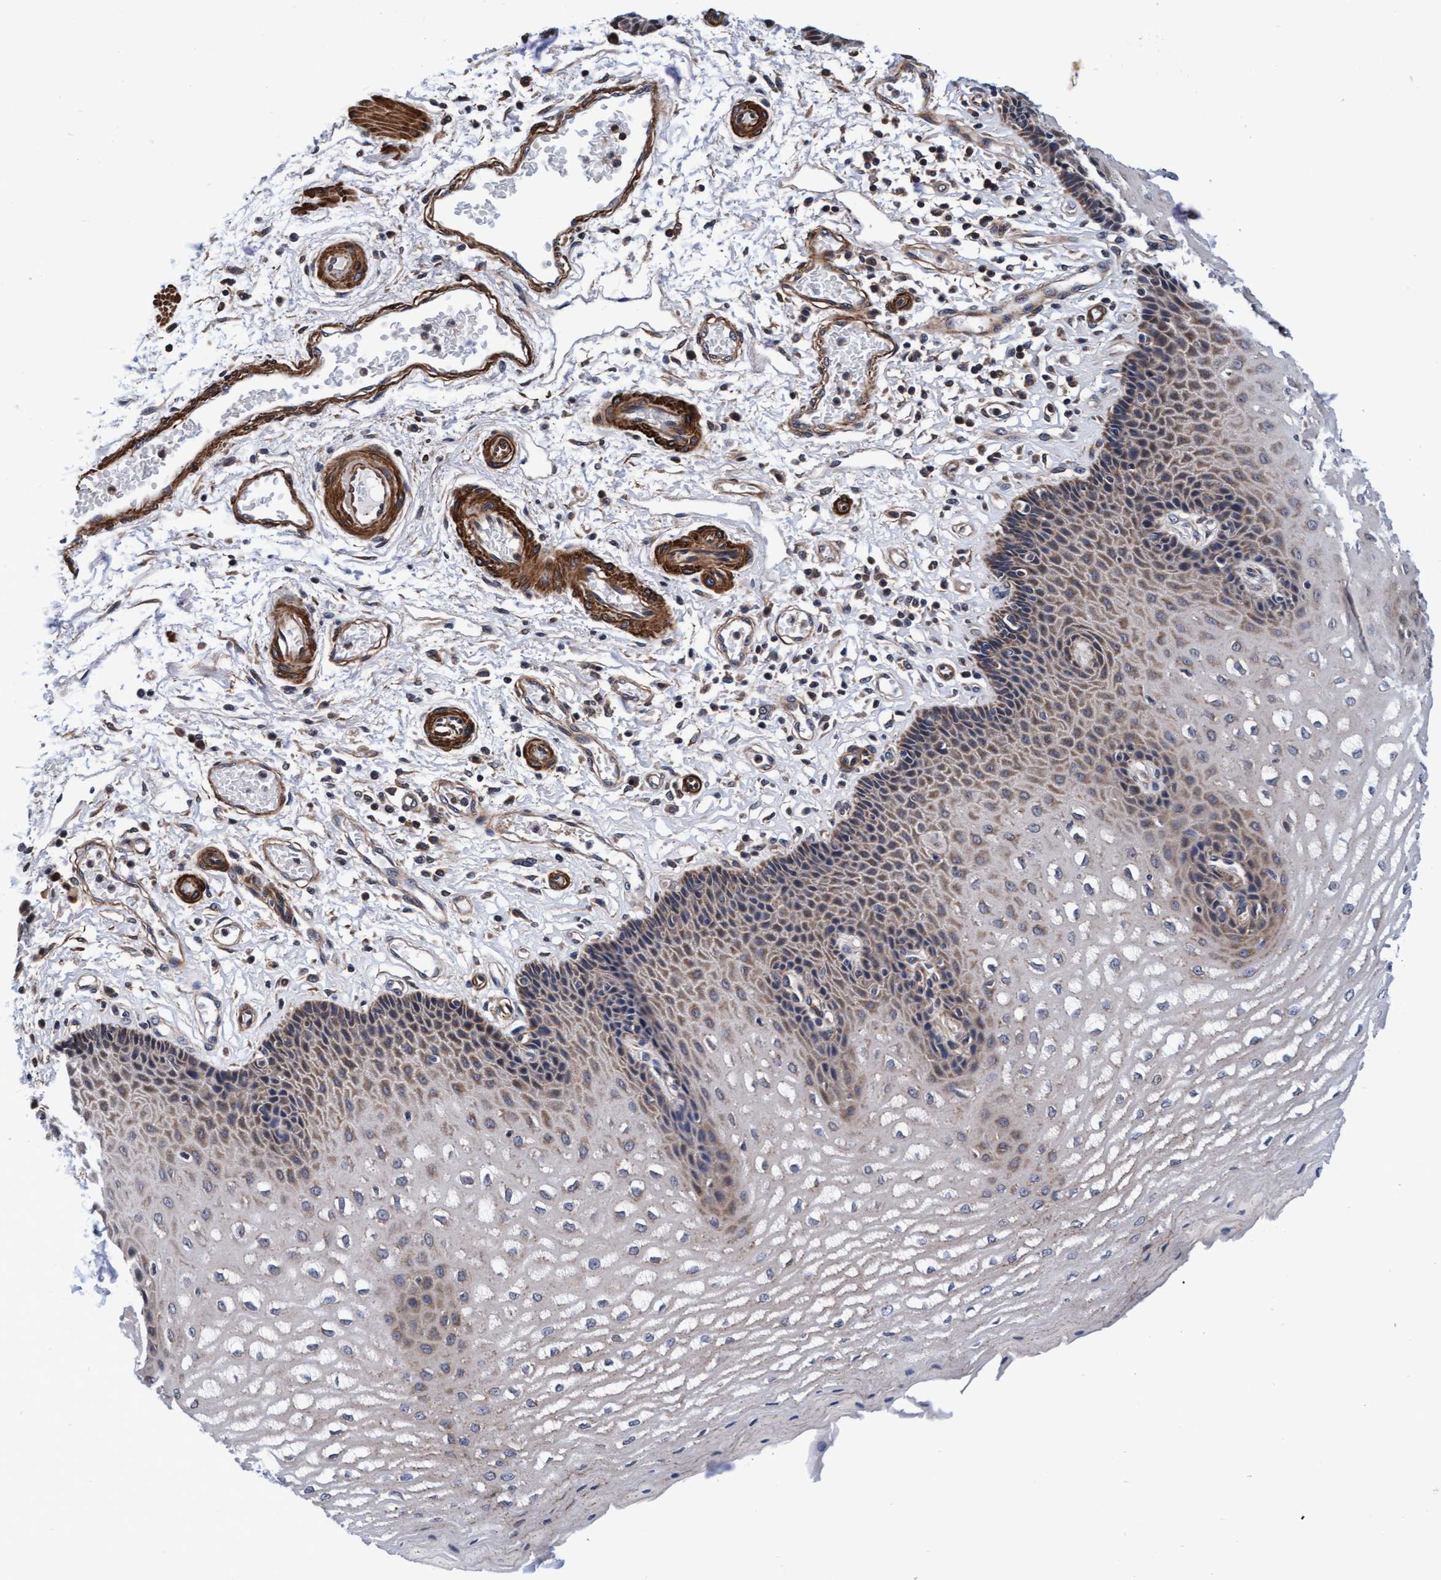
{"staining": {"intensity": "moderate", "quantity": "25%-75%", "location": "cytoplasmic/membranous"}, "tissue": "esophagus", "cell_type": "Squamous epithelial cells", "image_type": "normal", "snomed": [{"axis": "morphology", "description": "Normal tissue, NOS"}, {"axis": "topography", "description": "Esophagus"}], "caption": "Approximately 25%-75% of squamous epithelial cells in unremarkable esophagus reveal moderate cytoplasmic/membranous protein expression as visualized by brown immunohistochemical staining.", "gene": "EFCAB13", "patient": {"sex": "male", "age": 54}}